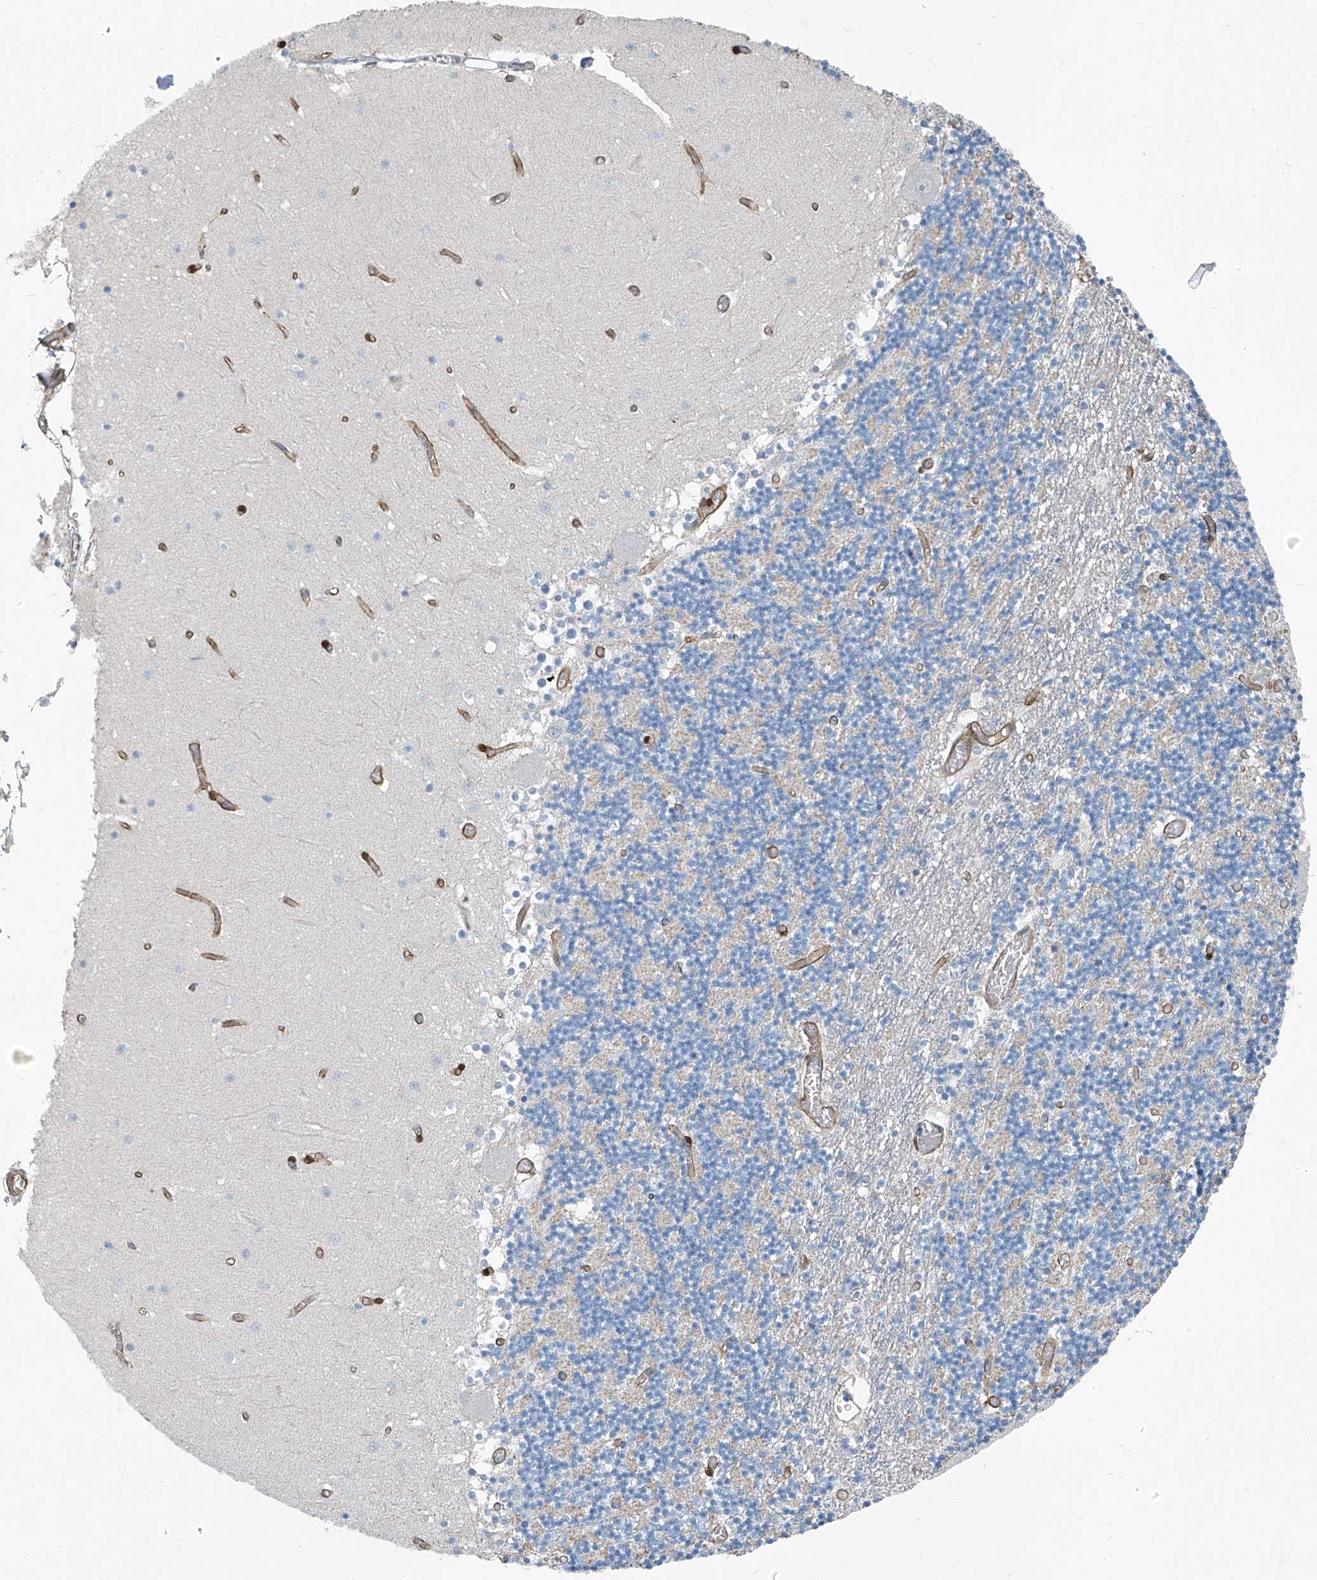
{"staining": {"intensity": "negative", "quantity": "none", "location": "none"}, "tissue": "cerebellum", "cell_type": "Cells in granular layer", "image_type": "normal", "snomed": [{"axis": "morphology", "description": "Normal tissue, NOS"}, {"axis": "topography", "description": "Cerebellum"}], "caption": "A high-resolution photomicrograph shows IHC staining of normal cerebellum, which exhibits no significant positivity in cells in granular layer. (Brightfield microscopy of DAB (3,3'-diaminobenzidine) IHC at high magnification).", "gene": "TNS2", "patient": {"sex": "female", "age": 28}}